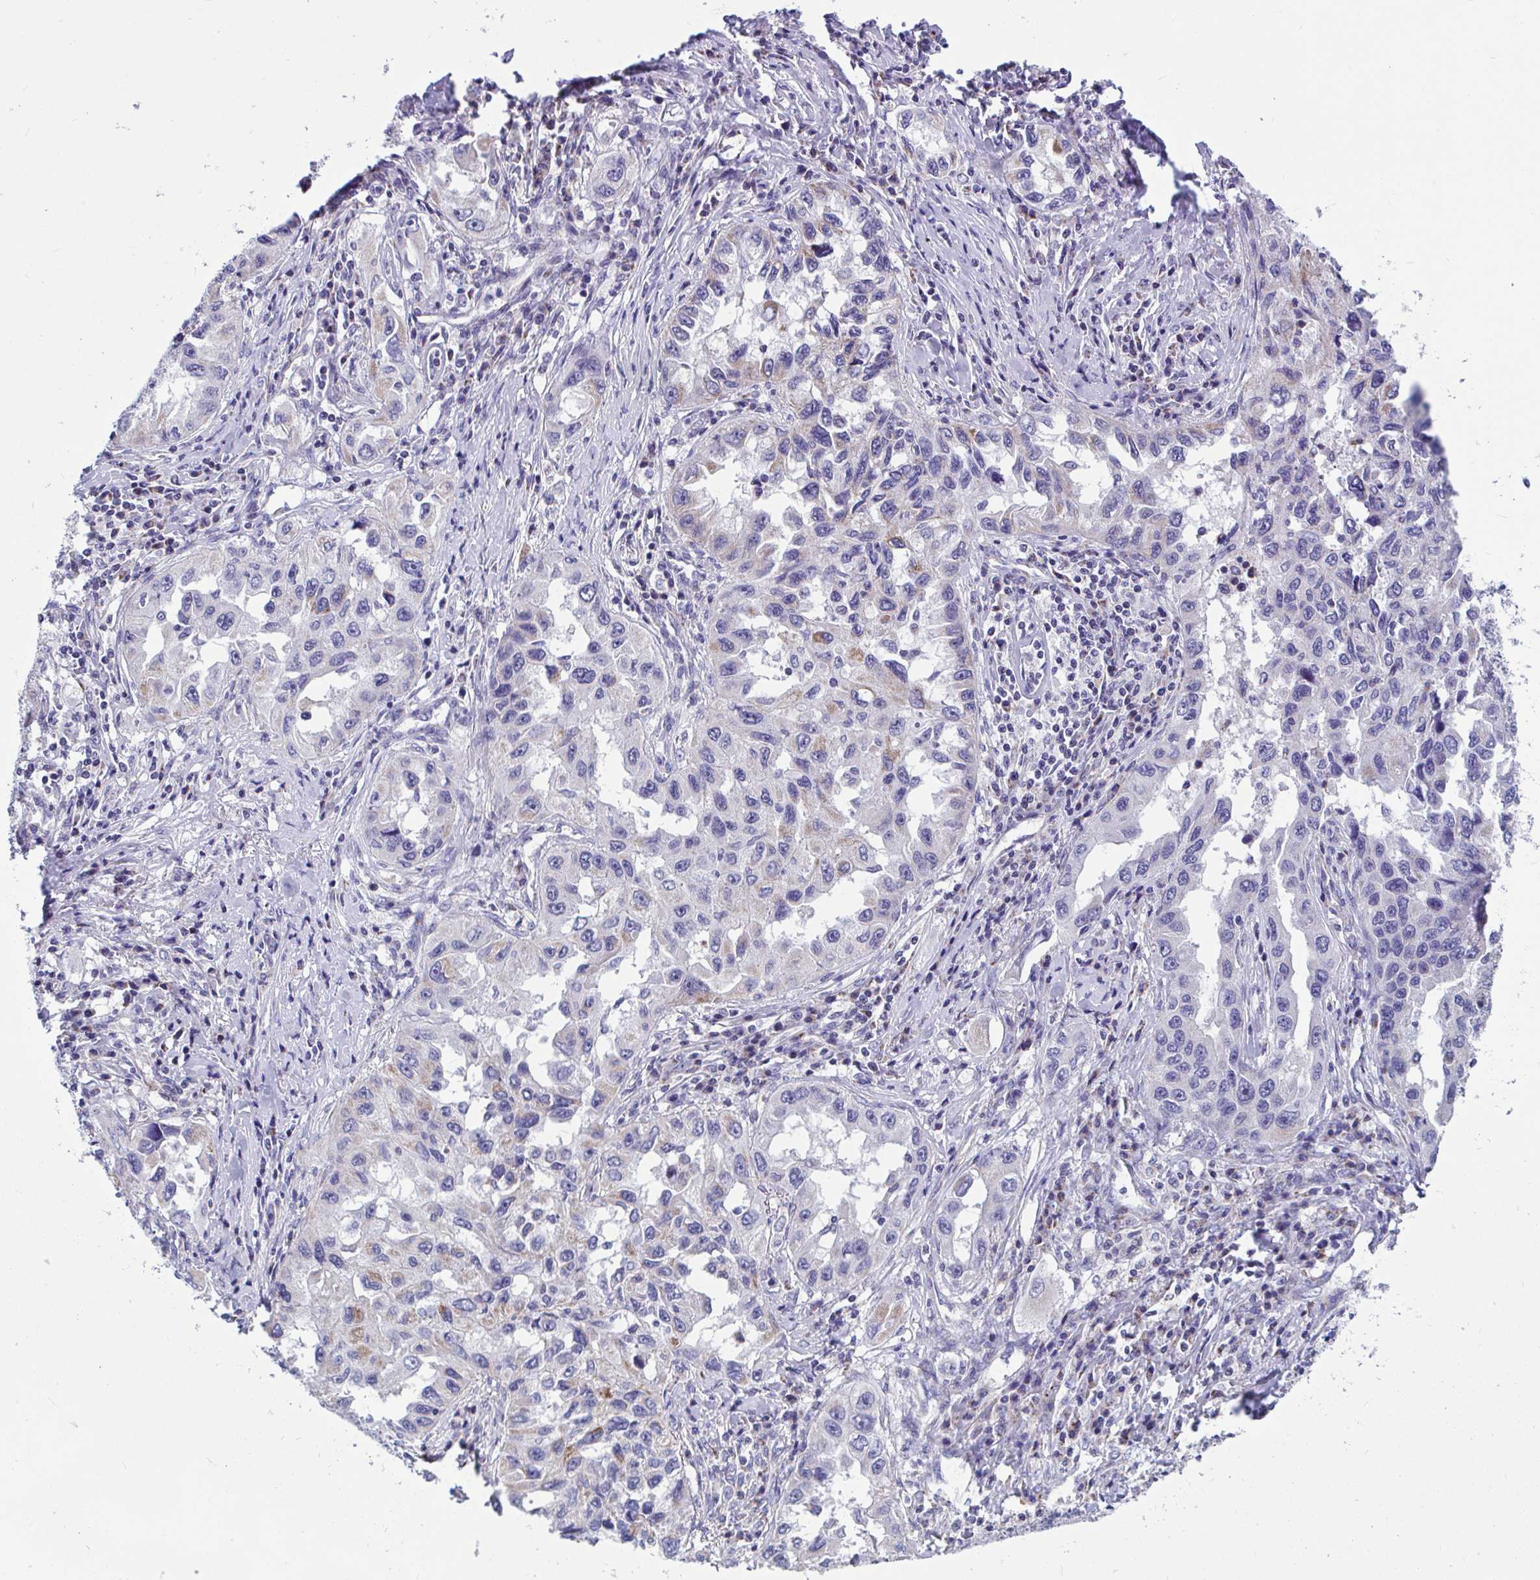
{"staining": {"intensity": "weak", "quantity": "25%-75%", "location": "cytoplasmic/membranous"}, "tissue": "lung cancer", "cell_type": "Tumor cells", "image_type": "cancer", "snomed": [{"axis": "morphology", "description": "Adenocarcinoma, NOS"}, {"axis": "topography", "description": "Lung"}], "caption": "IHC micrograph of neoplastic tissue: human lung cancer stained using immunohistochemistry shows low levels of weak protein expression localized specifically in the cytoplasmic/membranous of tumor cells, appearing as a cytoplasmic/membranous brown color.", "gene": "OR13A1", "patient": {"sex": "female", "age": 73}}